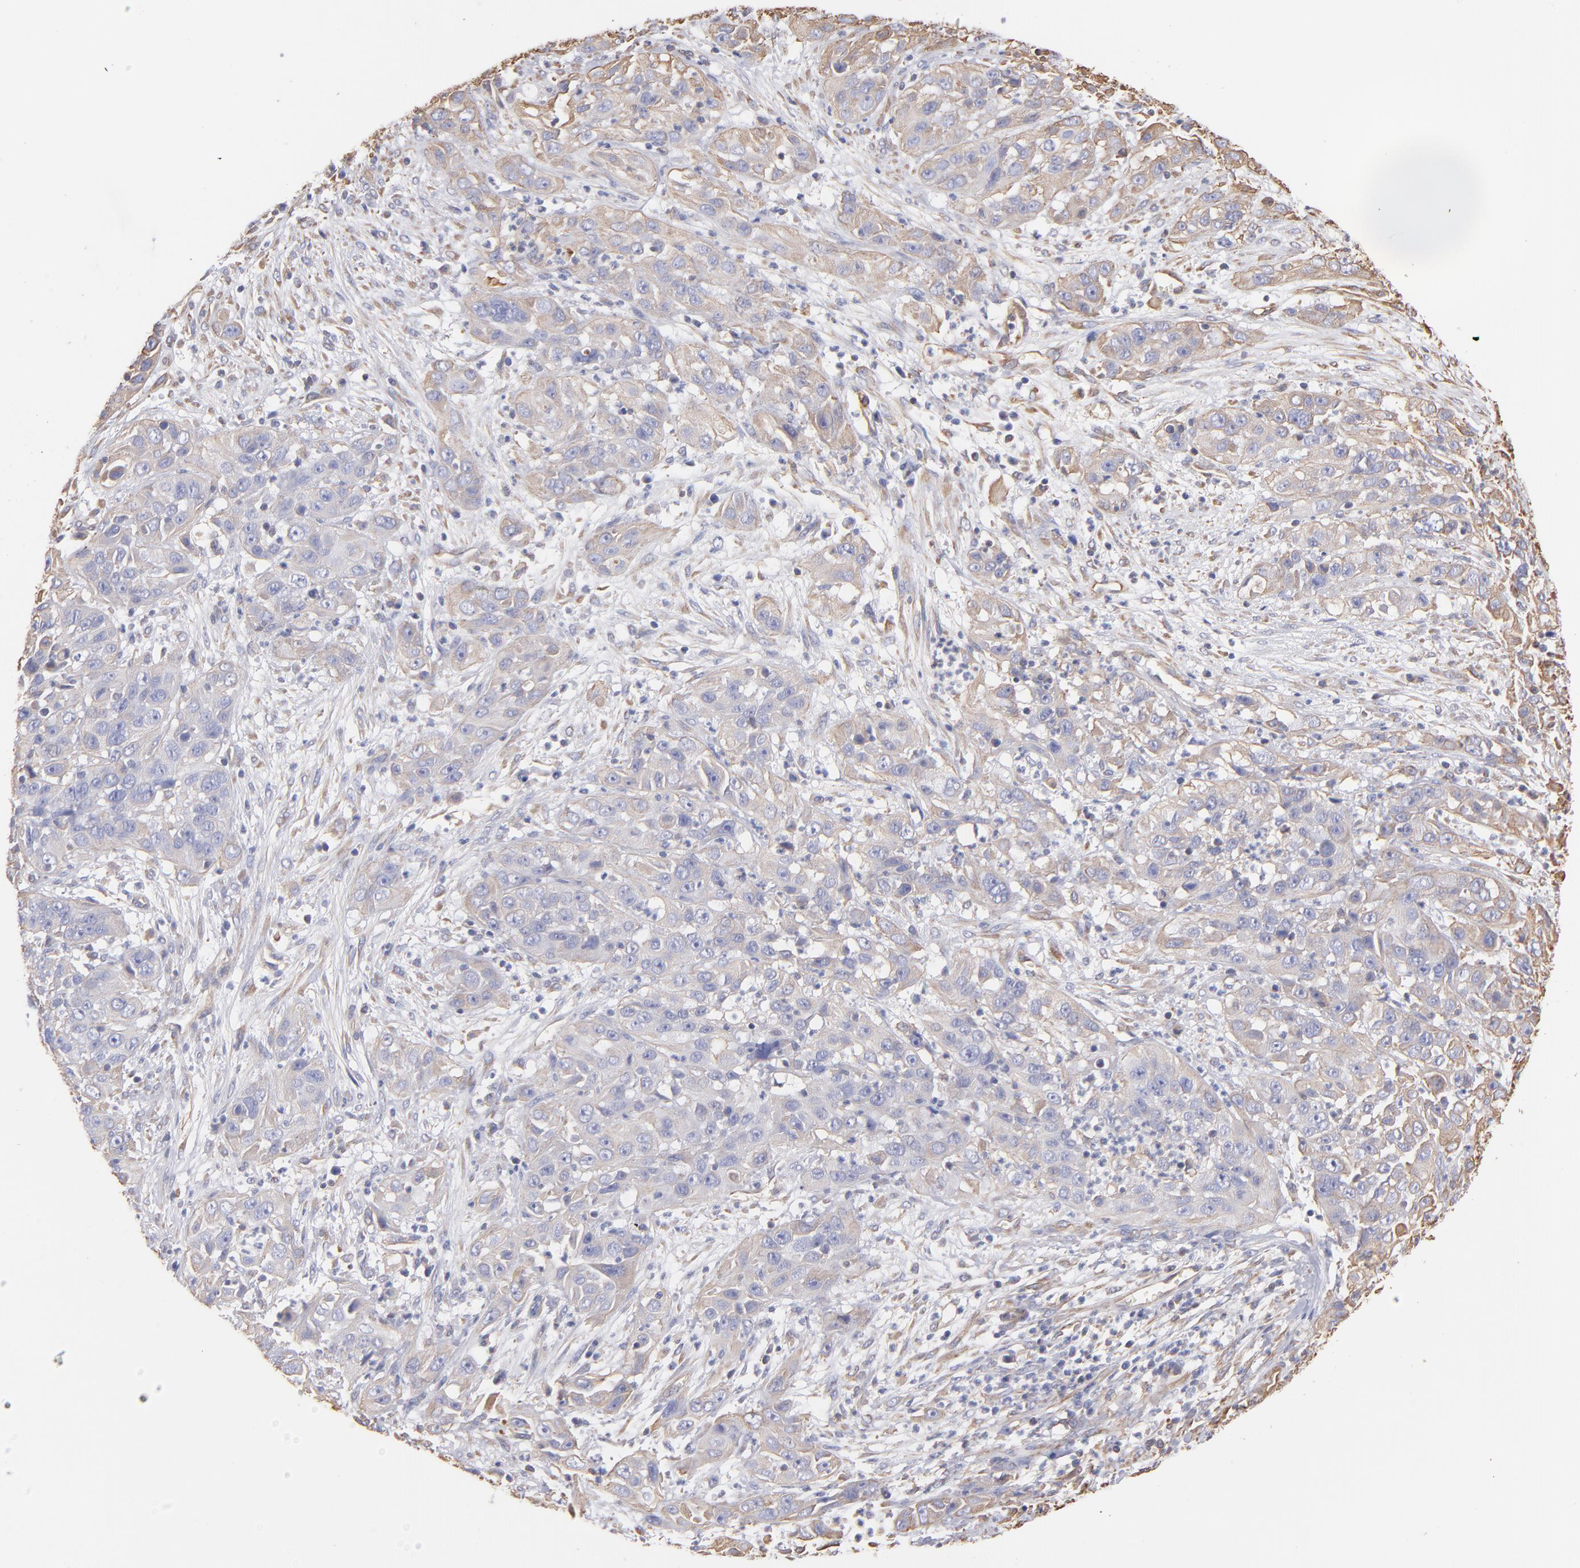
{"staining": {"intensity": "weak", "quantity": ">75%", "location": "cytoplasmic/membranous"}, "tissue": "cervical cancer", "cell_type": "Tumor cells", "image_type": "cancer", "snomed": [{"axis": "morphology", "description": "Squamous cell carcinoma, NOS"}, {"axis": "topography", "description": "Cervix"}], "caption": "Cervical squamous cell carcinoma stained for a protein (brown) shows weak cytoplasmic/membranous positive staining in about >75% of tumor cells.", "gene": "PLEC", "patient": {"sex": "female", "age": 32}}